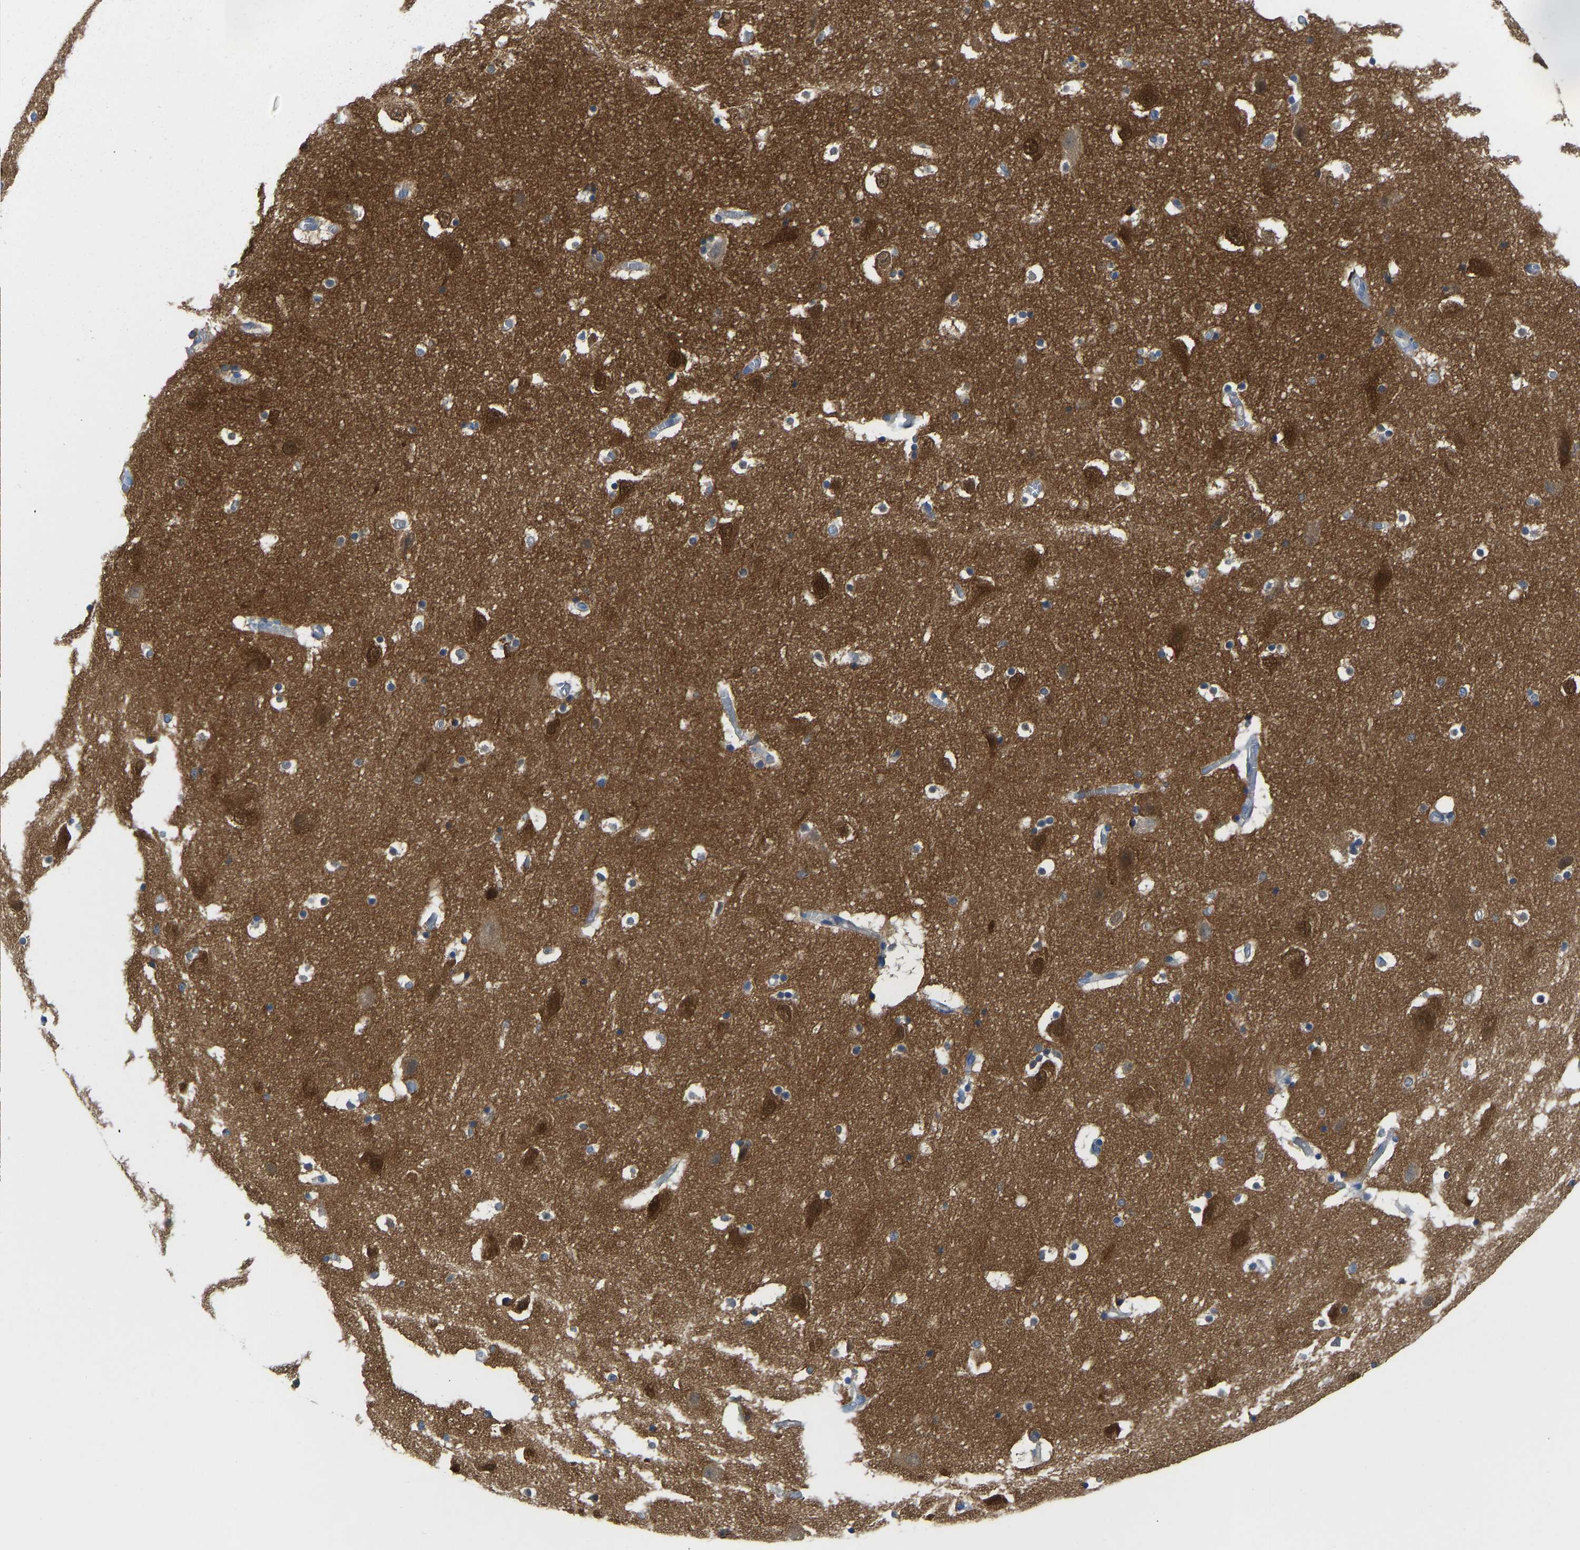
{"staining": {"intensity": "moderate", "quantity": "<25%", "location": "cytoplasmic/membranous"}, "tissue": "hippocampus", "cell_type": "Glial cells", "image_type": "normal", "snomed": [{"axis": "morphology", "description": "Normal tissue, NOS"}, {"axis": "topography", "description": "Hippocampus"}], "caption": "A brown stain highlights moderate cytoplasmic/membranous positivity of a protein in glial cells of normal hippocampus.", "gene": "PPP3CA", "patient": {"sex": "male", "age": 45}}